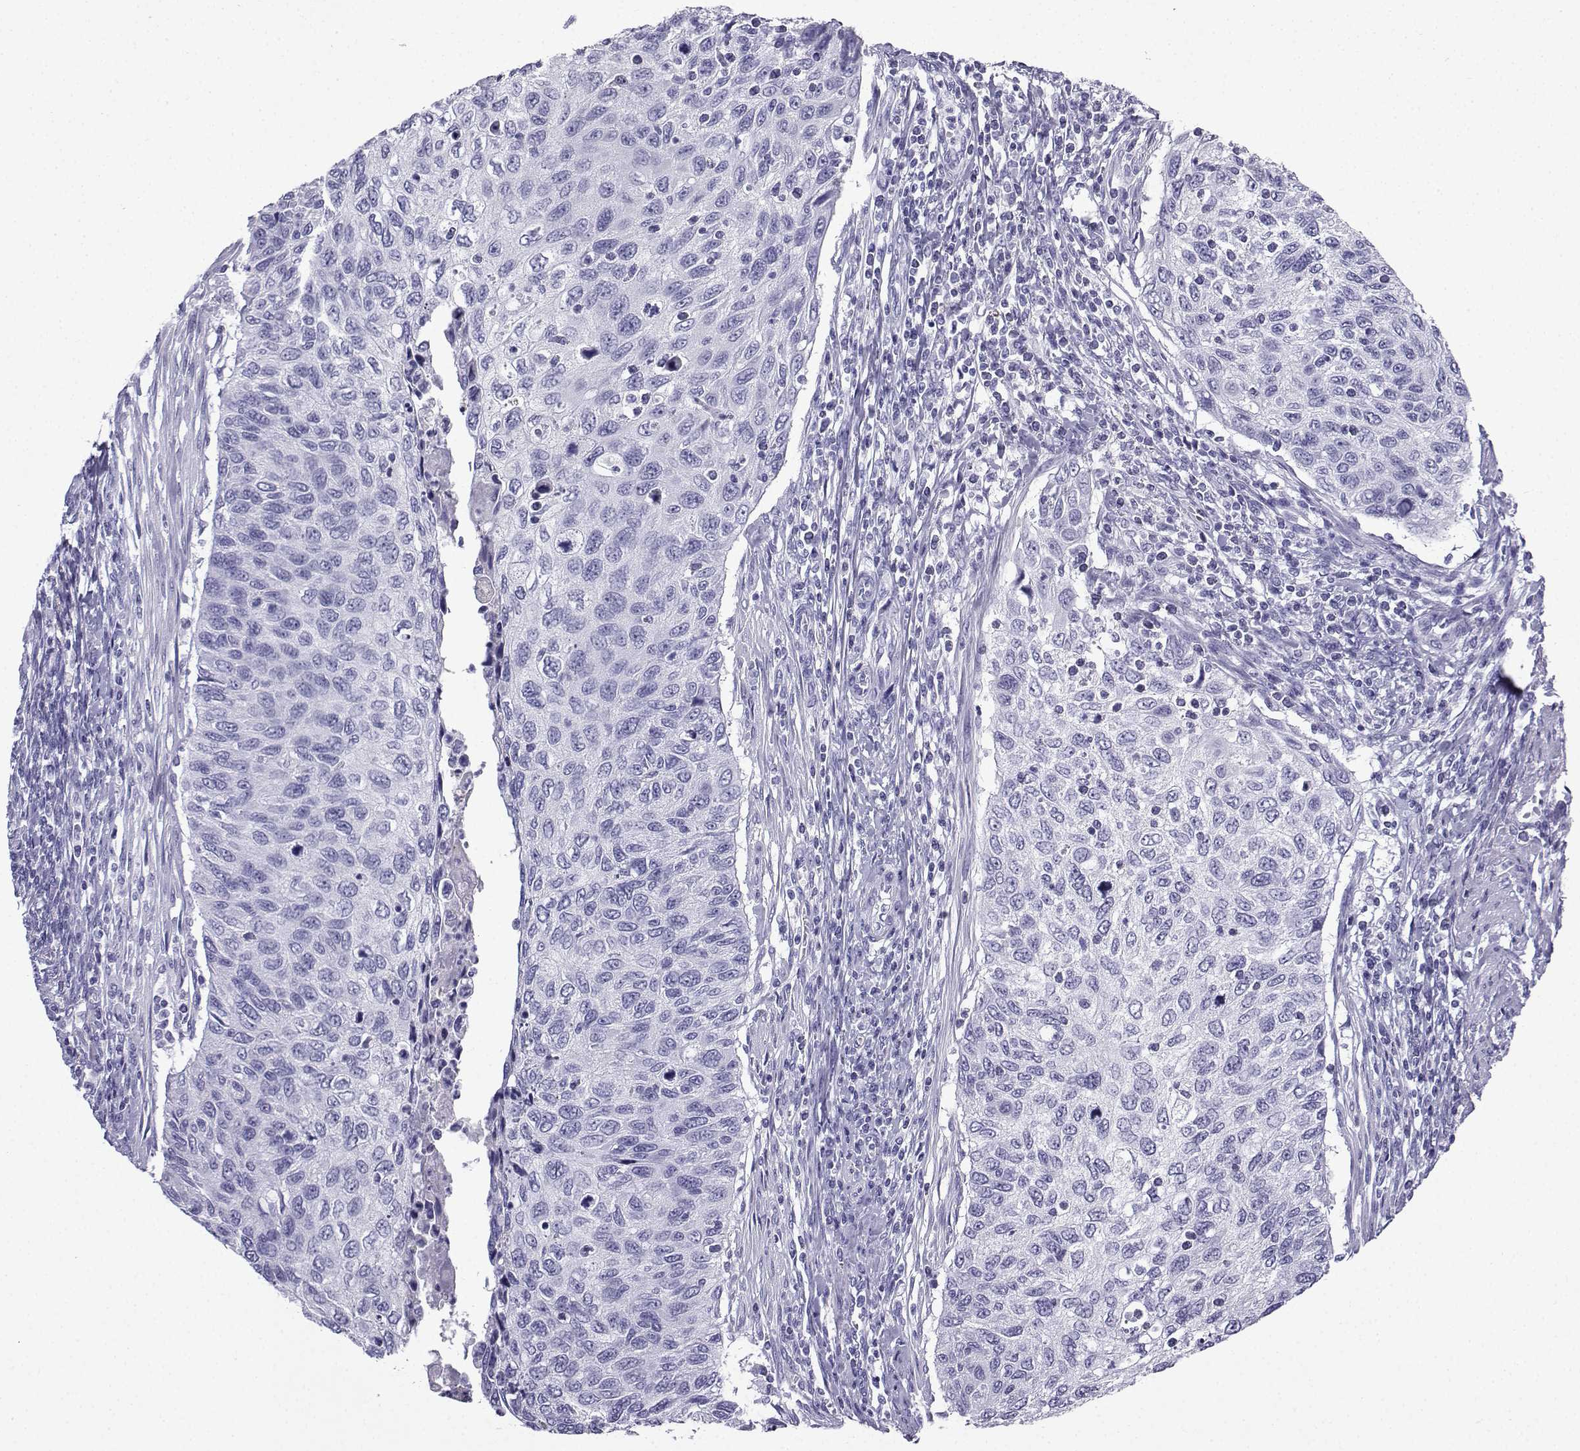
{"staining": {"intensity": "negative", "quantity": "none", "location": "none"}, "tissue": "cervical cancer", "cell_type": "Tumor cells", "image_type": "cancer", "snomed": [{"axis": "morphology", "description": "Squamous cell carcinoma, NOS"}, {"axis": "topography", "description": "Cervix"}], "caption": "This is an immunohistochemistry histopathology image of squamous cell carcinoma (cervical). There is no staining in tumor cells.", "gene": "SLC18A2", "patient": {"sex": "female", "age": 70}}